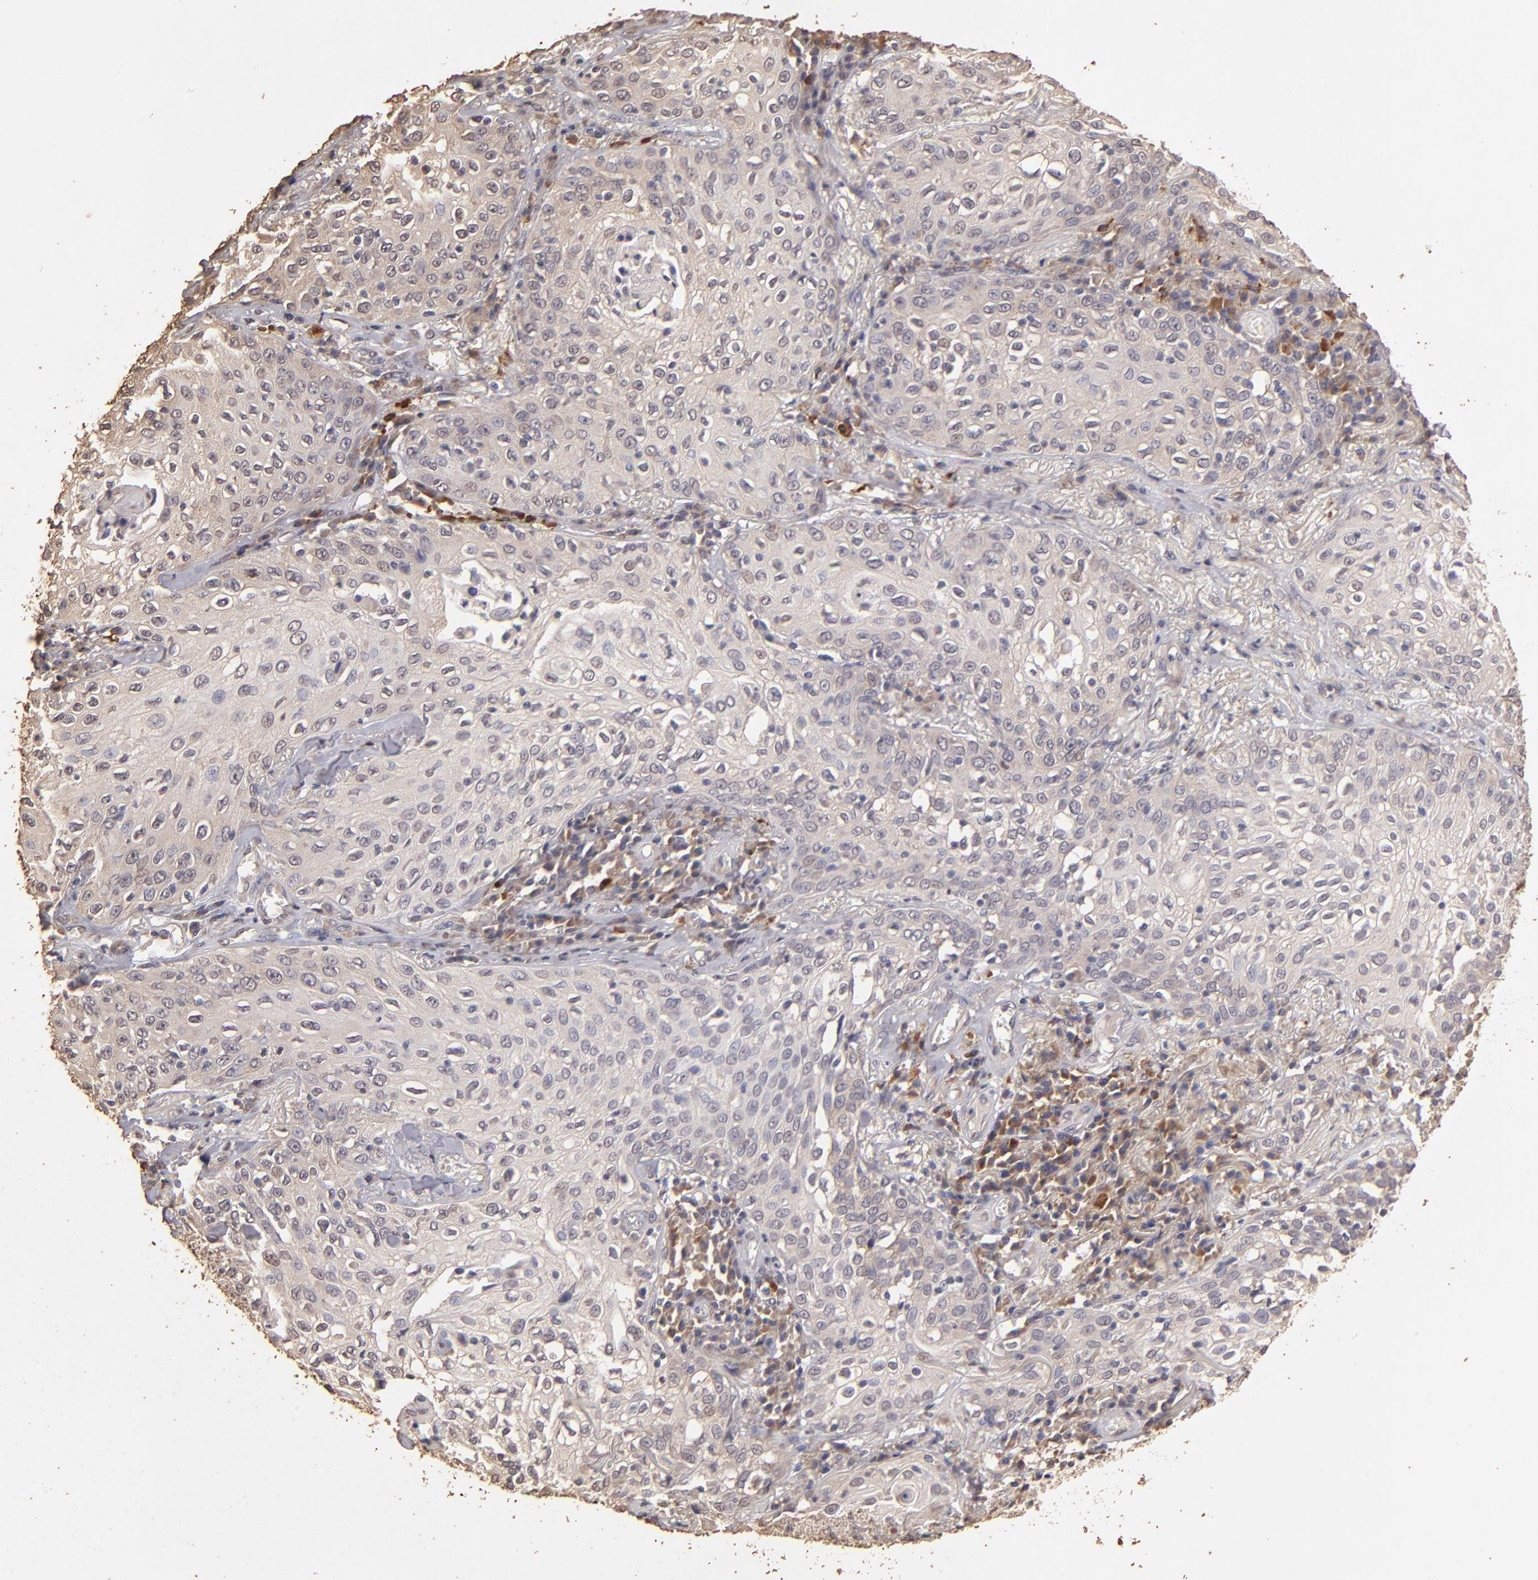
{"staining": {"intensity": "weak", "quantity": "25%-75%", "location": "cytoplasmic/membranous"}, "tissue": "skin cancer", "cell_type": "Tumor cells", "image_type": "cancer", "snomed": [{"axis": "morphology", "description": "Squamous cell carcinoma, NOS"}, {"axis": "topography", "description": "Skin"}], "caption": "Brown immunohistochemical staining in skin squamous cell carcinoma exhibits weak cytoplasmic/membranous expression in approximately 25%-75% of tumor cells. The staining was performed using DAB (3,3'-diaminobenzidine) to visualize the protein expression in brown, while the nuclei were stained in blue with hematoxylin (Magnification: 20x).", "gene": "OPHN1", "patient": {"sex": "male", "age": 65}}